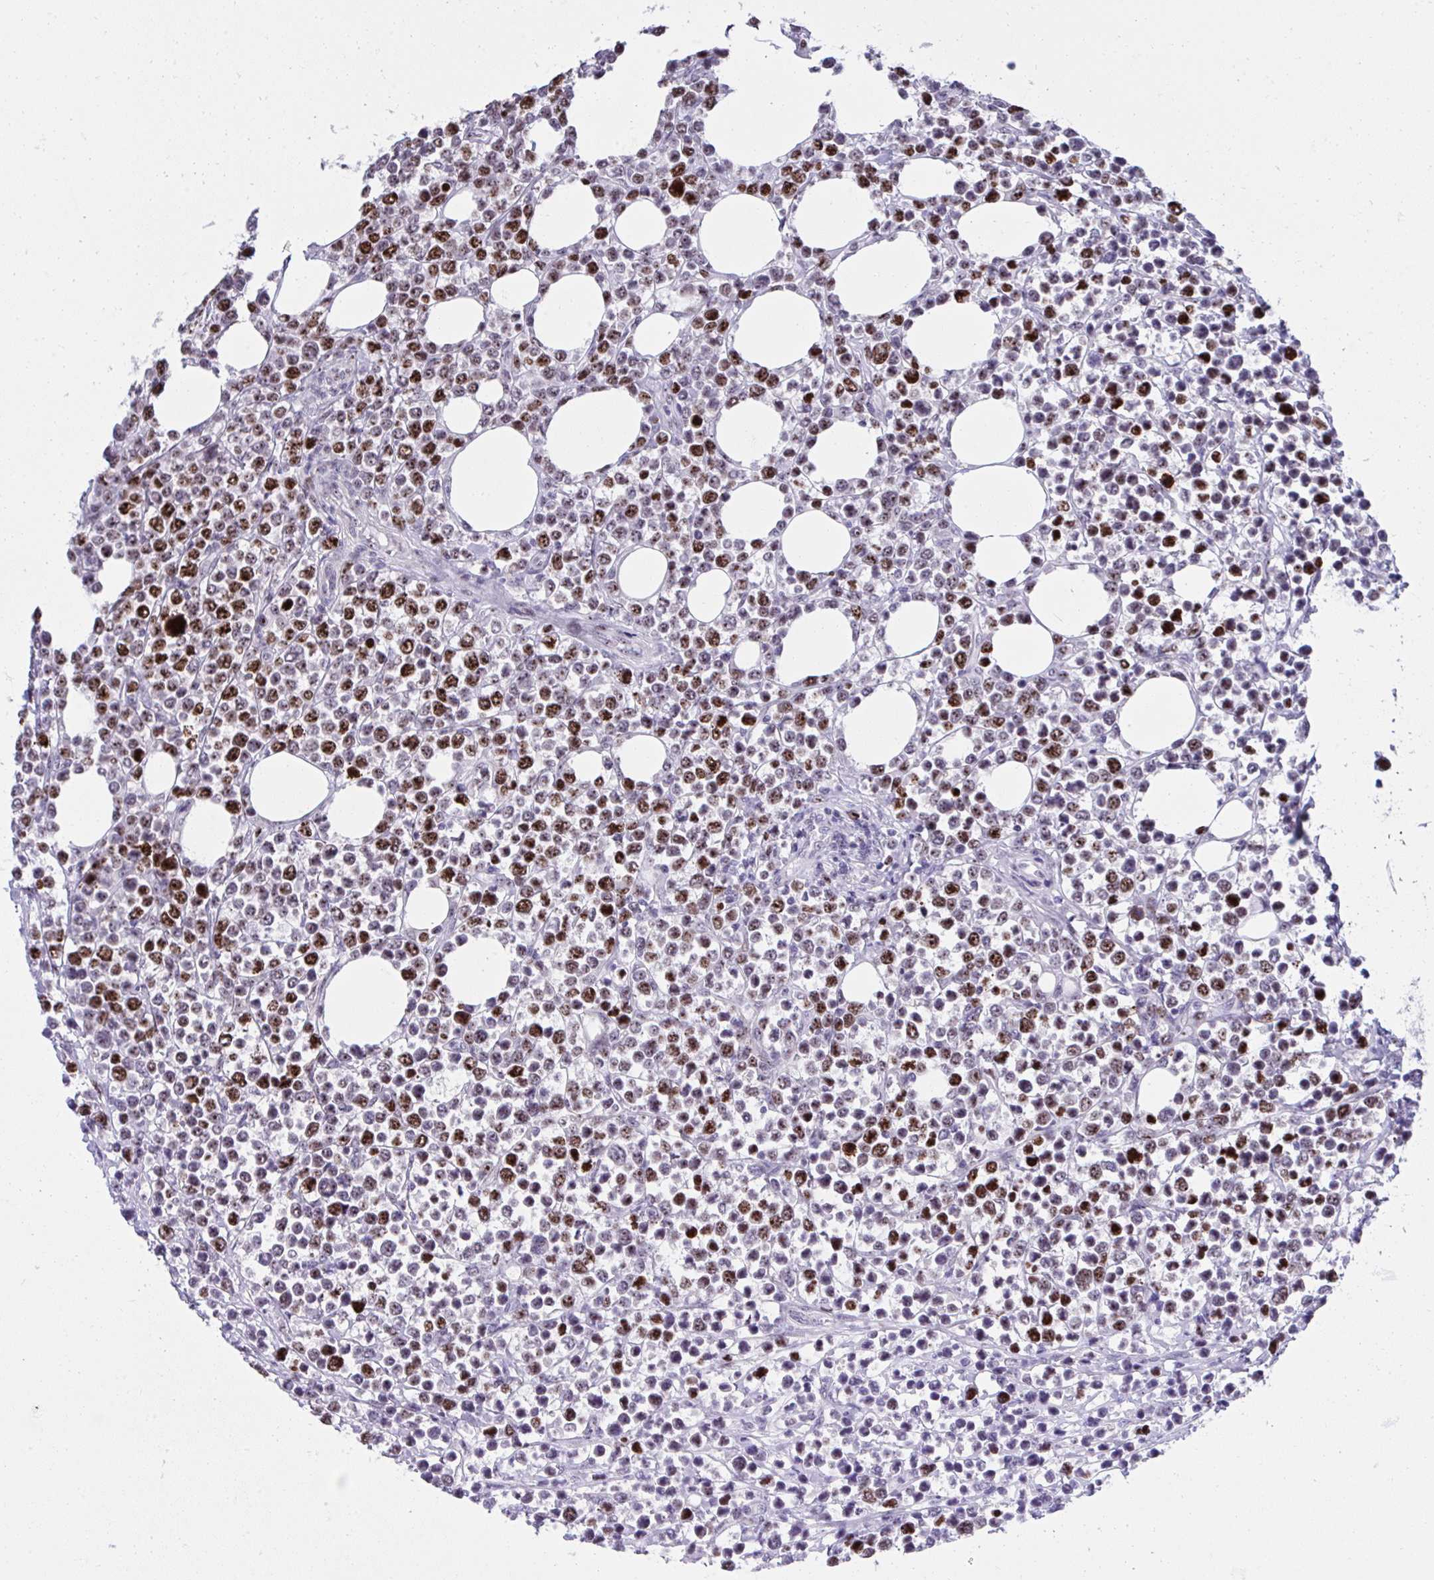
{"staining": {"intensity": "strong", "quantity": "25%-75%", "location": "nuclear"}, "tissue": "lymphoma", "cell_type": "Tumor cells", "image_type": "cancer", "snomed": [{"axis": "morphology", "description": "Malignant lymphoma, non-Hodgkin's type, High grade"}, {"axis": "topography", "description": "Soft tissue"}], "caption": "Strong nuclear staining for a protein is identified in about 25%-75% of tumor cells of high-grade malignant lymphoma, non-Hodgkin's type using IHC.", "gene": "CEP72", "patient": {"sex": "female", "age": 56}}